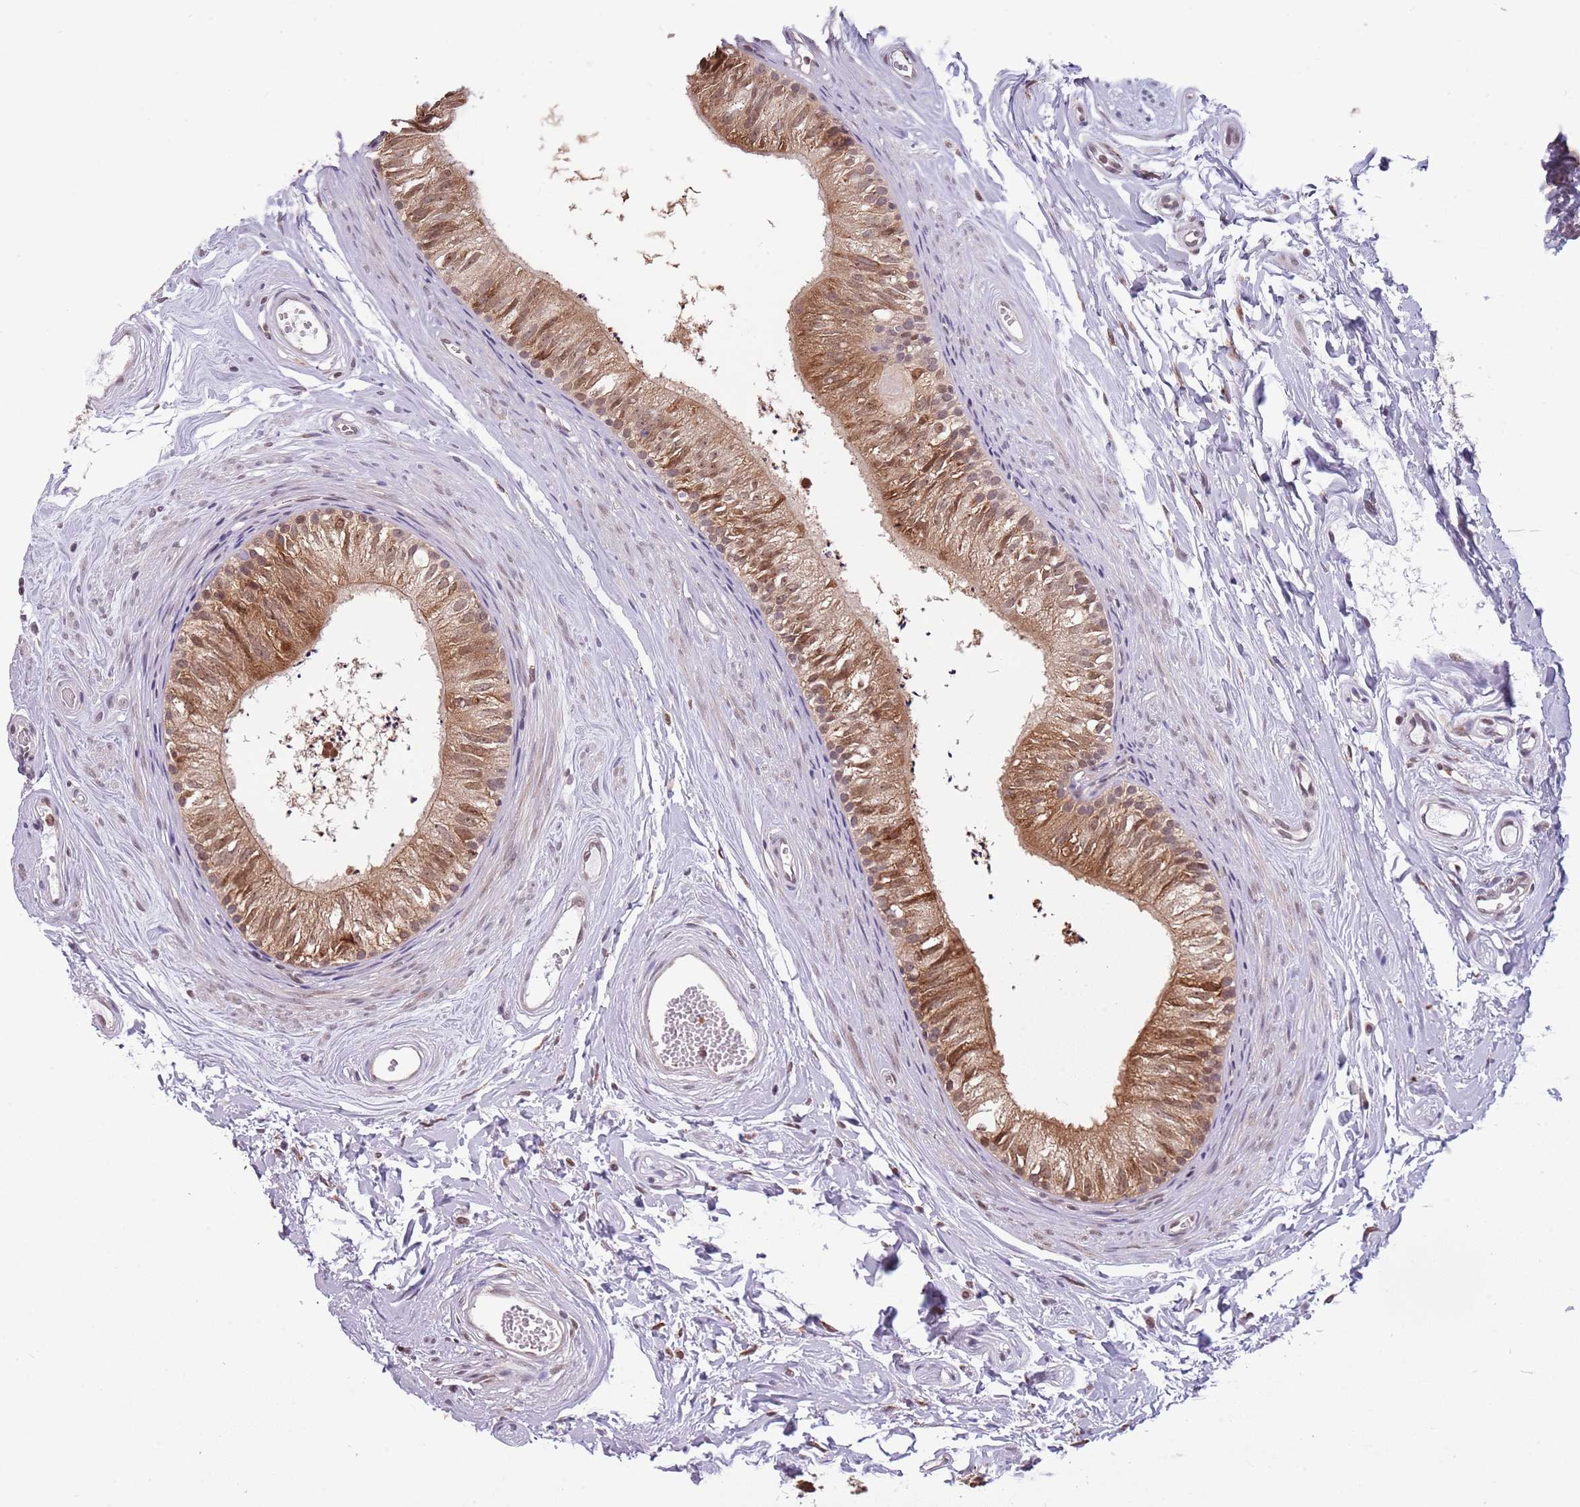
{"staining": {"intensity": "moderate", "quantity": "25%-75%", "location": "cytoplasmic/membranous,nuclear"}, "tissue": "epididymis", "cell_type": "Glandular cells", "image_type": "normal", "snomed": [{"axis": "morphology", "description": "Normal tissue, NOS"}, {"axis": "topography", "description": "Epididymis"}], "caption": "Moderate cytoplasmic/membranous,nuclear expression for a protein is seen in approximately 25%-75% of glandular cells of benign epididymis using IHC.", "gene": "BARD1", "patient": {"sex": "male", "age": 56}}